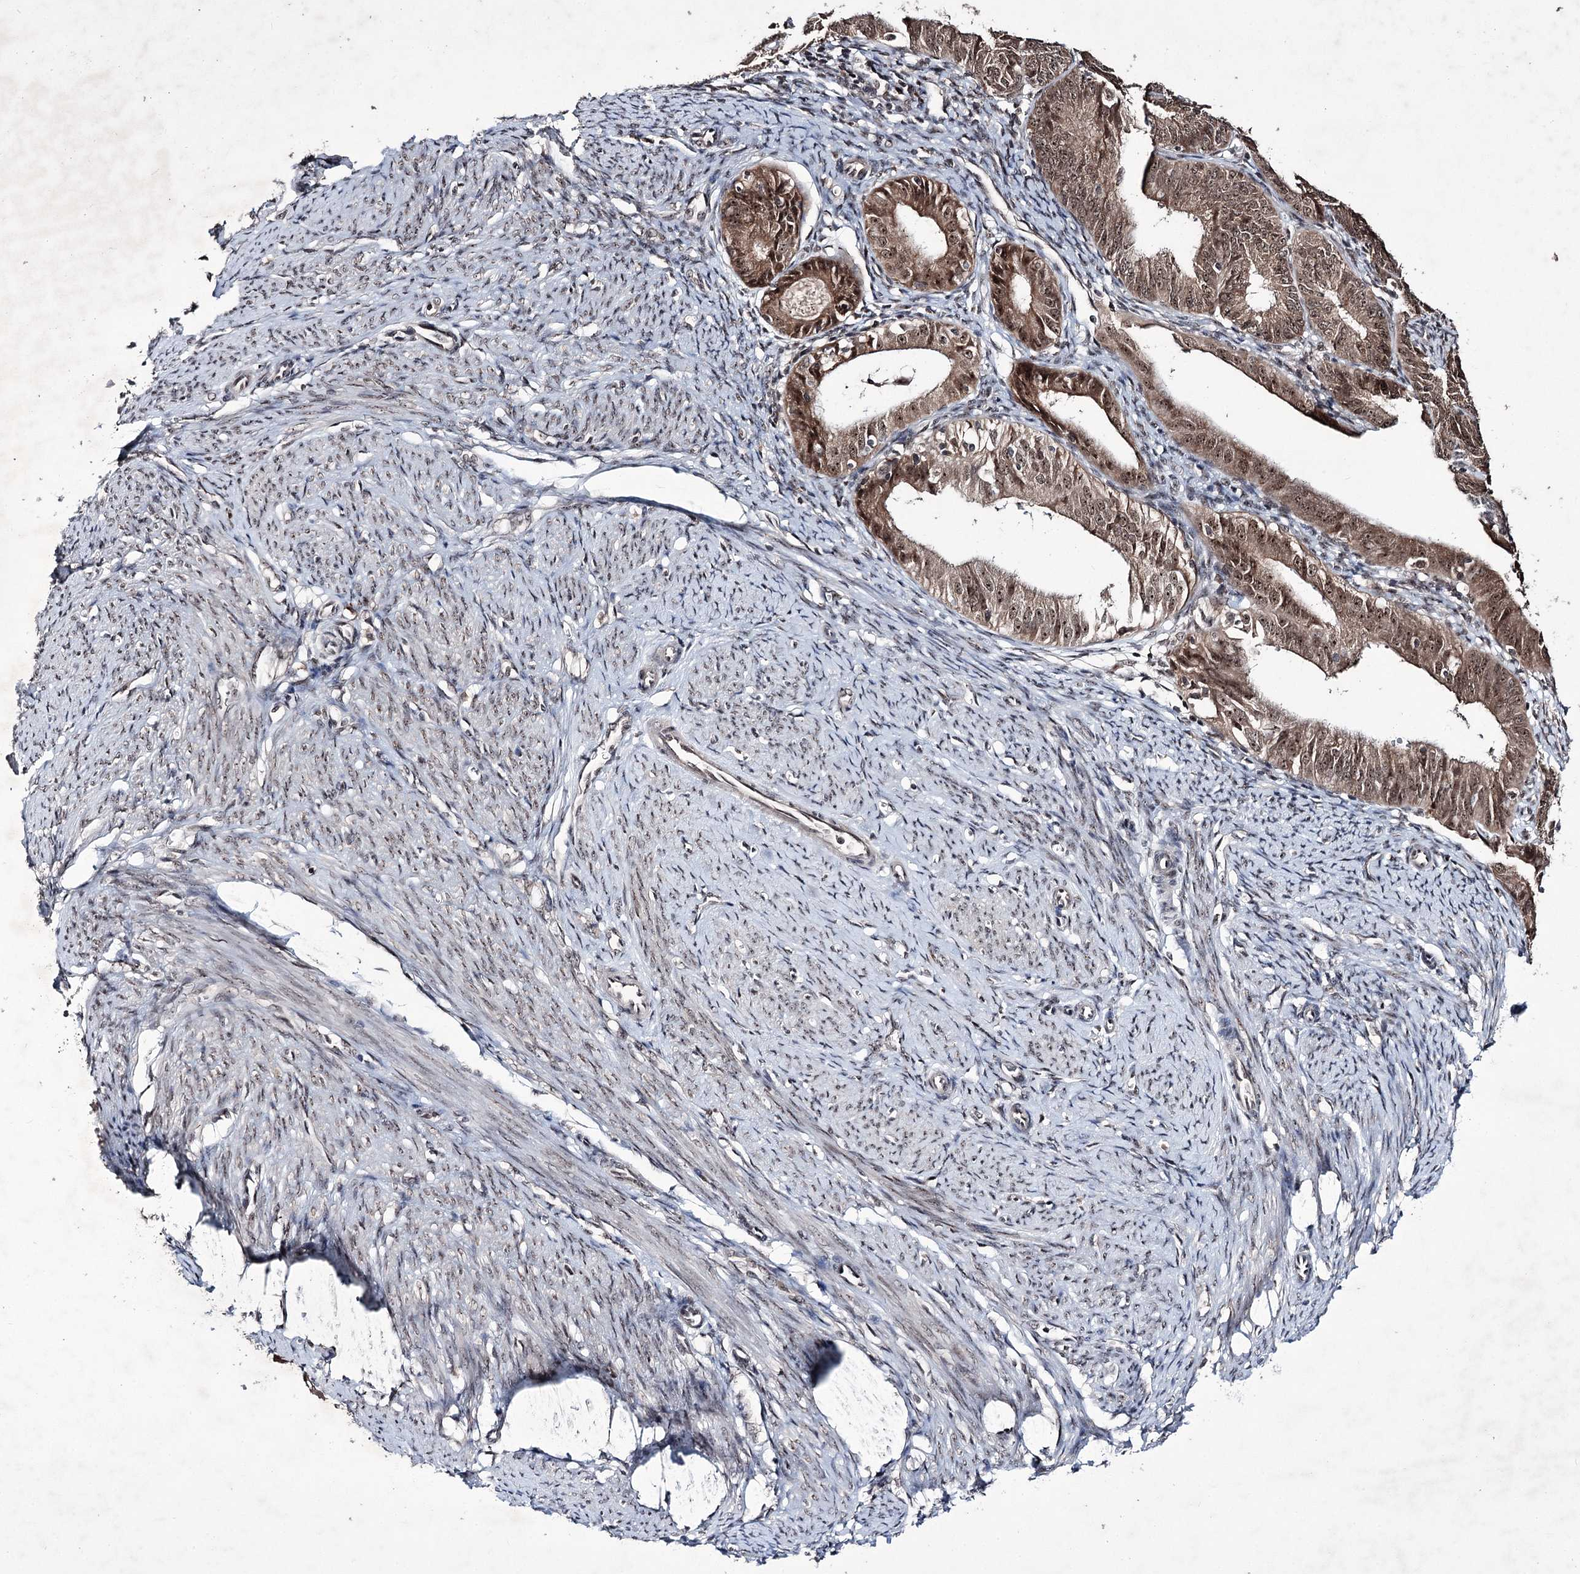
{"staining": {"intensity": "moderate", "quantity": ">75%", "location": "cytoplasmic/membranous,nuclear"}, "tissue": "endometrial cancer", "cell_type": "Tumor cells", "image_type": "cancer", "snomed": [{"axis": "morphology", "description": "Adenocarcinoma, NOS"}, {"axis": "topography", "description": "Endometrium"}], "caption": "Brown immunohistochemical staining in adenocarcinoma (endometrial) shows moderate cytoplasmic/membranous and nuclear staining in about >75% of tumor cells. The protein of interest is stained brown, and the nuclei are stained in blue (DAB IHC with brightfield microscopy, high magnification).", "gene": "VGLL4", "patient": {"sex": "female", "age": 51}}